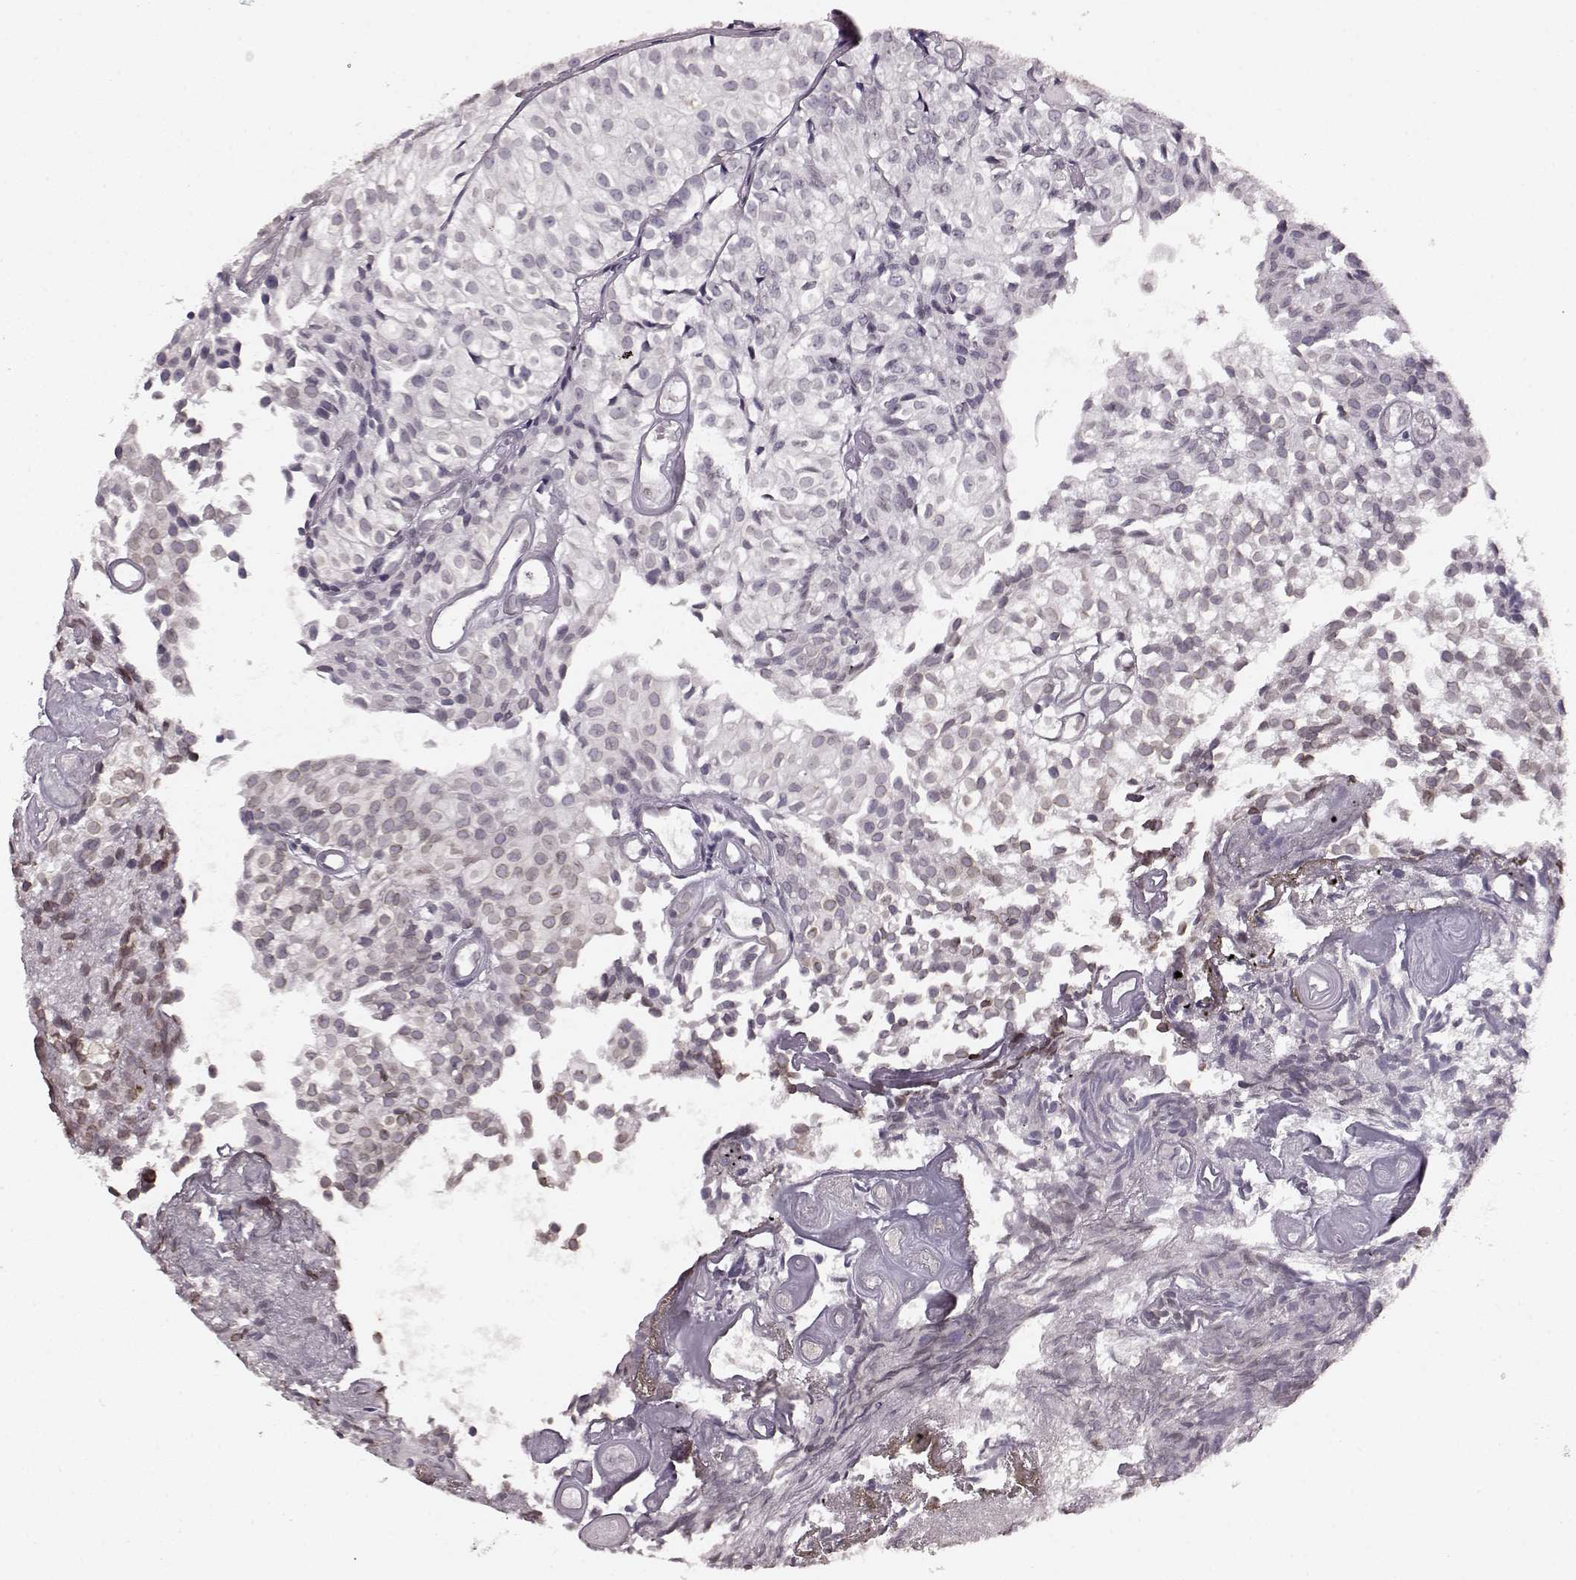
{"staining": {"intensity": "weak", "quantity": "25%-75%", "location": "cytoplasmic/membranous,nuclear"}, "tissue": "urothelial cancer", "cell_type": "Tumor cells", "image_type": "cancer", "snomed": [{"axis": "morphology", "description": "Urothelial carcinoma, Low grade"}, {"axis": "topography", "description": "Urinary bladder"}], "caption": "An image of human urothelial cancer stained for a protein exhibits weak cytoplasmic/membranous and nuclear brown staining in tumor cells. (DAB IHC, brown staining for protein, blue staining for nuclei).", "gene": "DCAF12", "patient": {"sex": "male", "age": 89}}